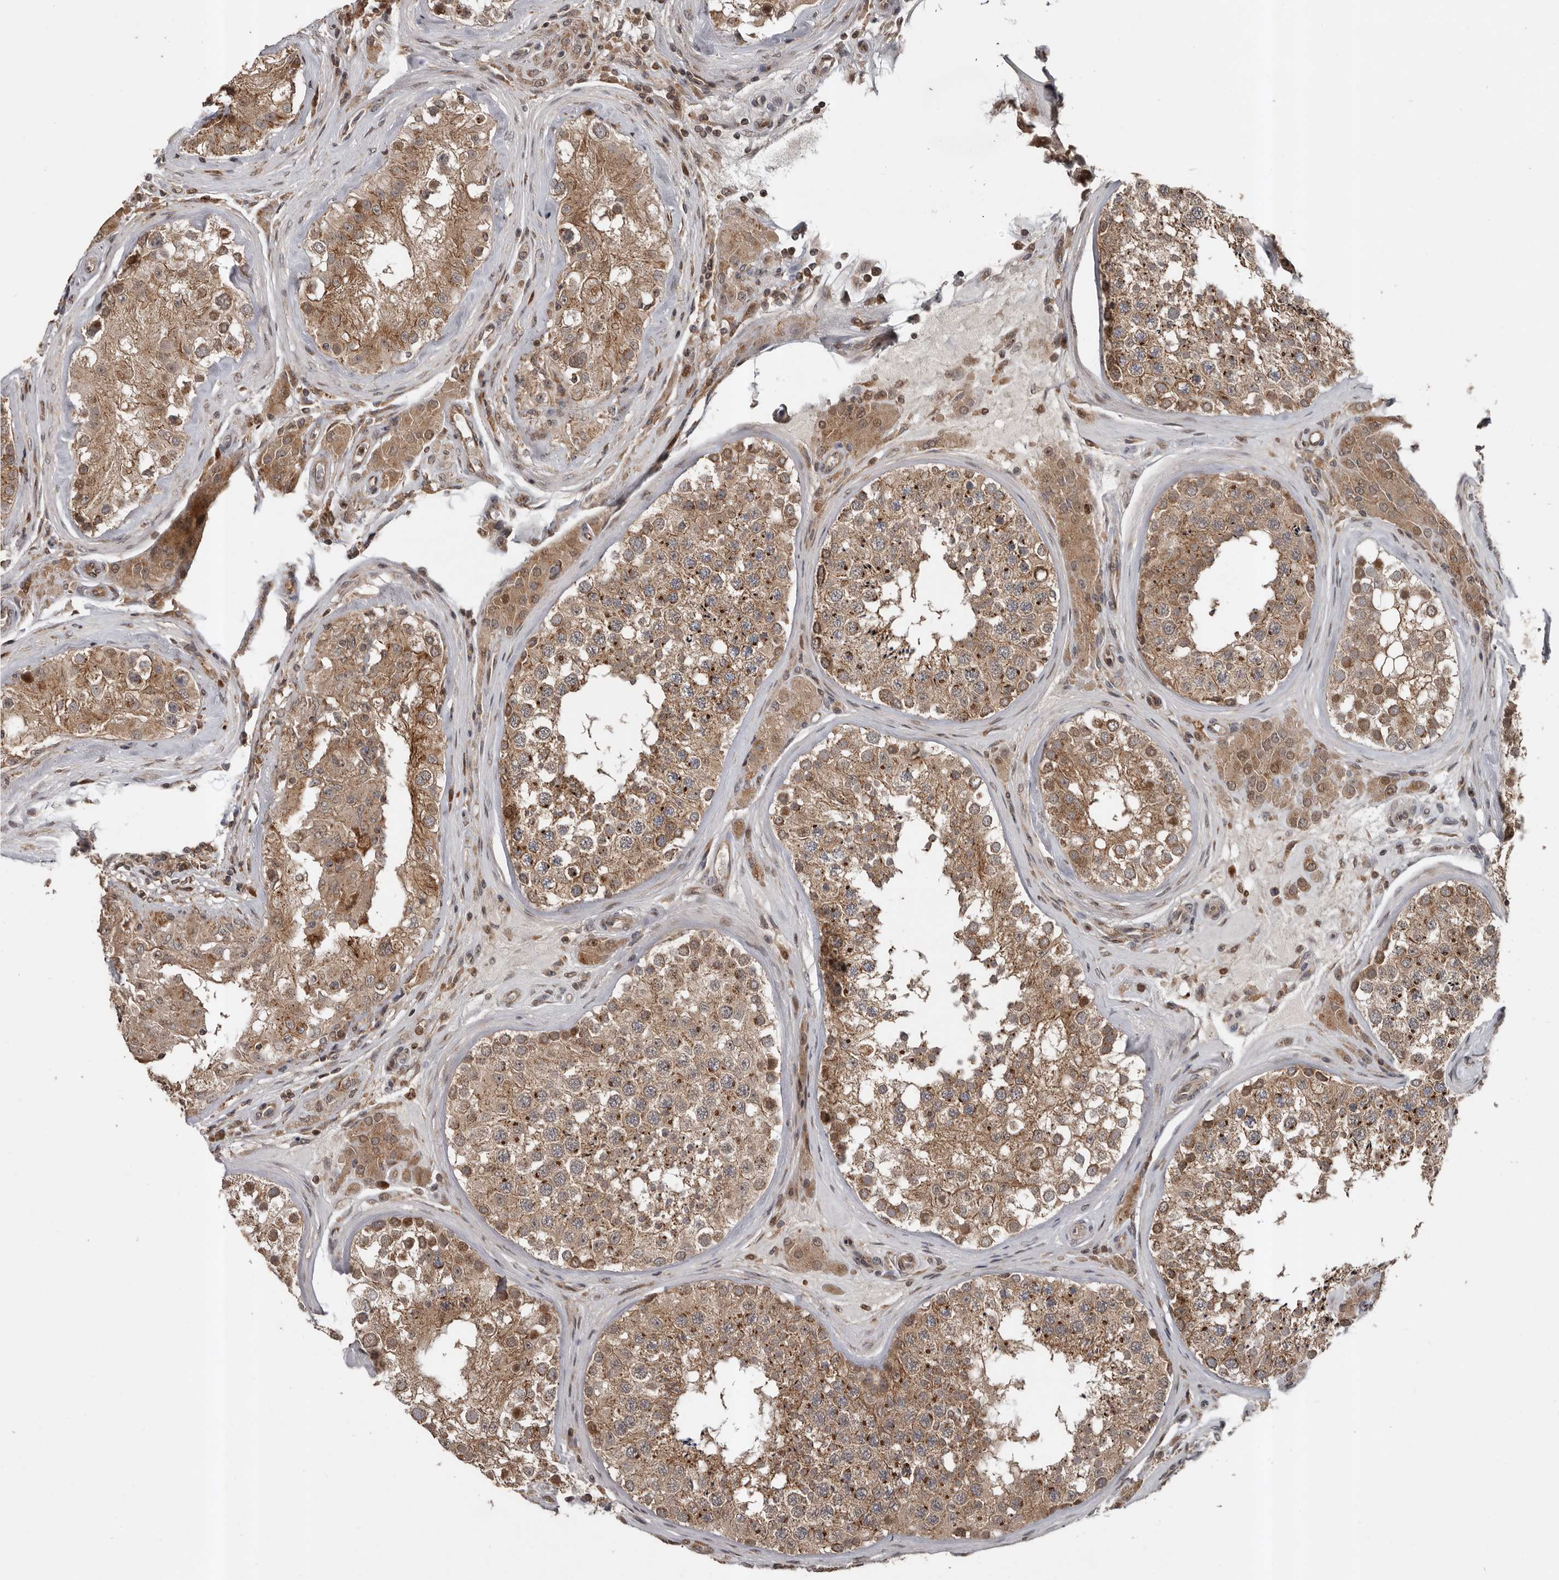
{"staining": {"intensity": "moderate", "quantity": ">75%", "location": "cytoplasmic/membranous"}, "tissue": "testis", "cell_type": "Cells in seminiferous ducts", "image_type": "normal", "snomed": [{"axis": "morphology", "description": "Normal tissue, NOS"}, {"axis": "topography", "description": "Testis"}], "caption": "Cells in seminiferous ducts demonstrate medium levels of moderate cytoplasmic/membranous expression in about >75% of cells in benign testis. Using DAB (brown) and hematoxylin (blue) stains, captured at high magnification using brightfield microscopy.", "gene": "CCDC190", "patient": {"sex": "male", "age": 46}}